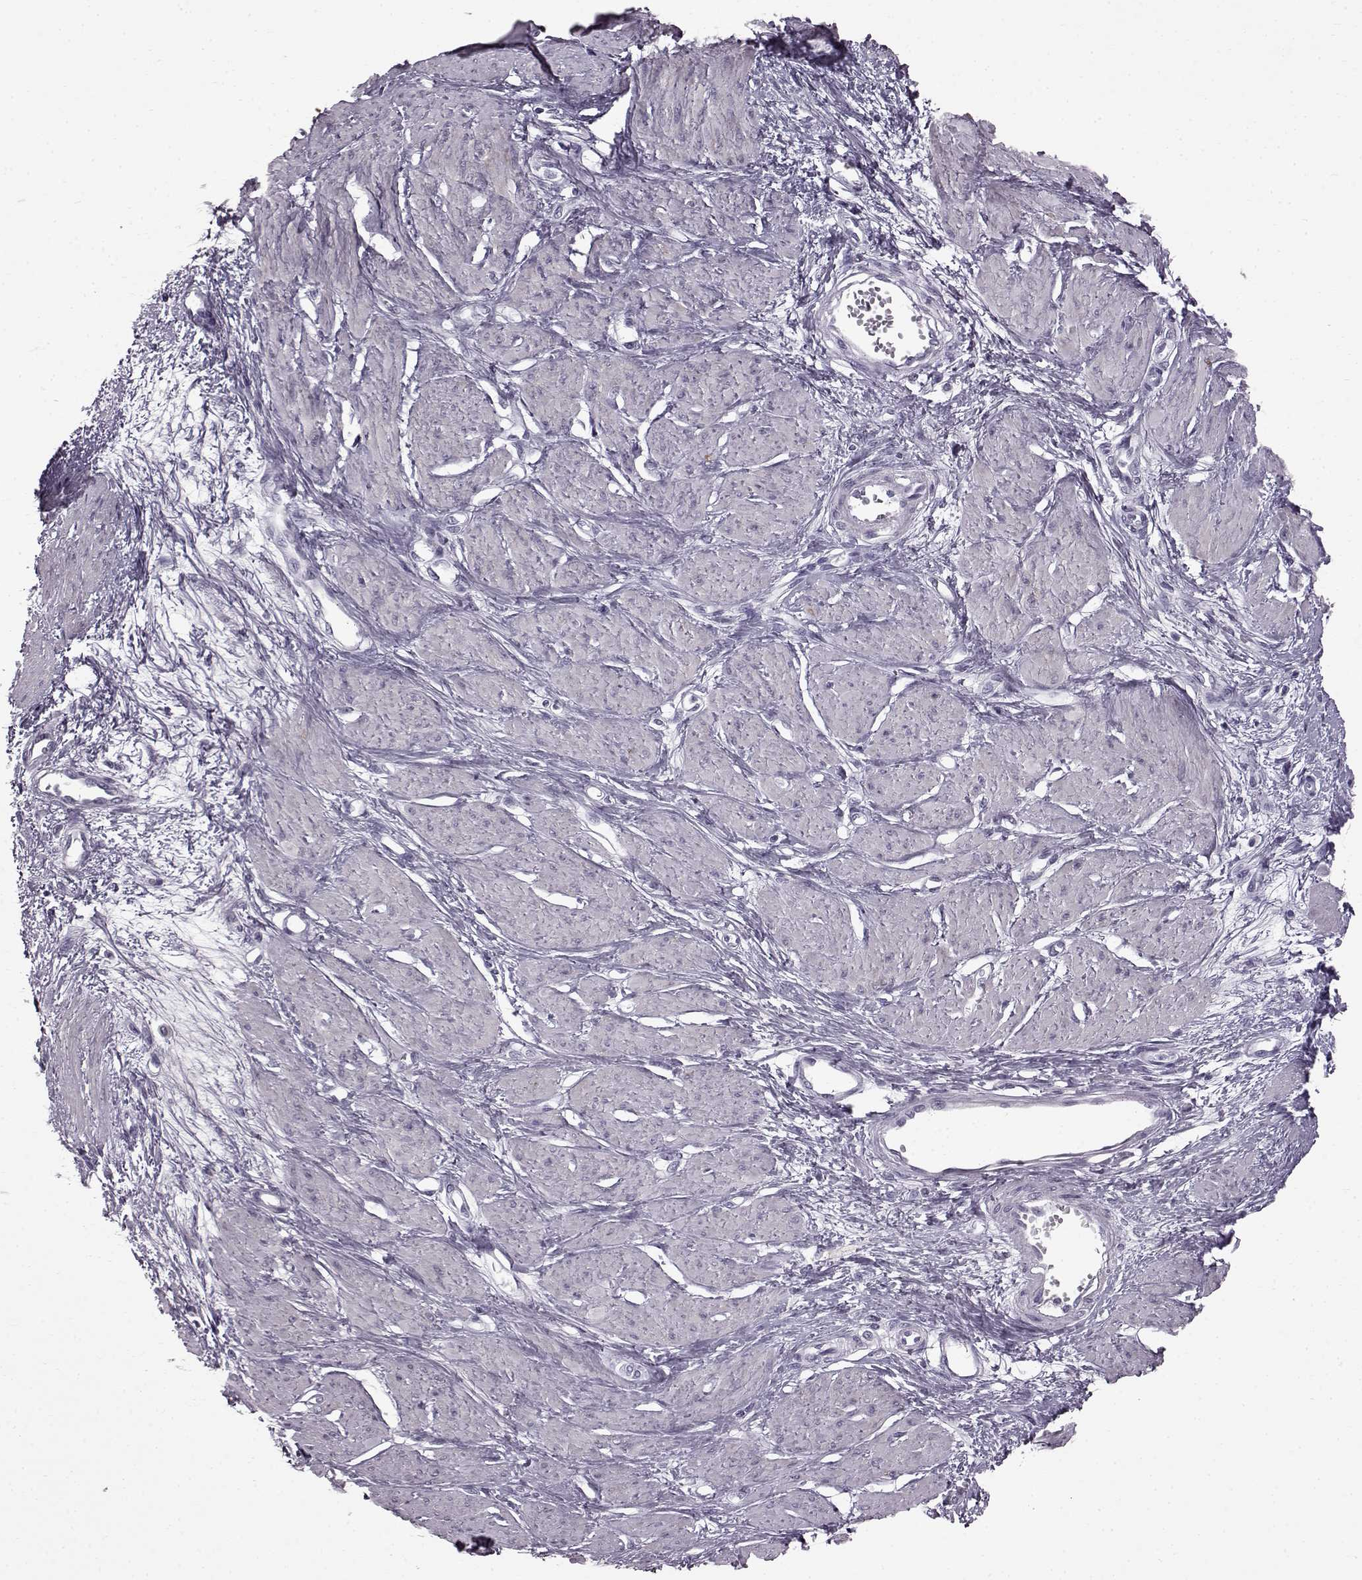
{"staining": {"intensity": "negative", "quantity": "none", "location": "none"}, "tissue": "smooth muscle", "cell_type": "Smooth muscle cells", "image_type": "normal", "snomed": [{"axis": "morphology", "description": "Normal tissue, NOS"}, {"axis": "topography", "description": "Smooth muscle"}, {"axis": "topography", "description": "Uterus"}], "caption": "This is an IHC histopathology image of normal smooth muscle. There is no positivity in smooth muscle cells.", "gene": "SLC28A2", "patient": {"sex": "female", "age": 39}}